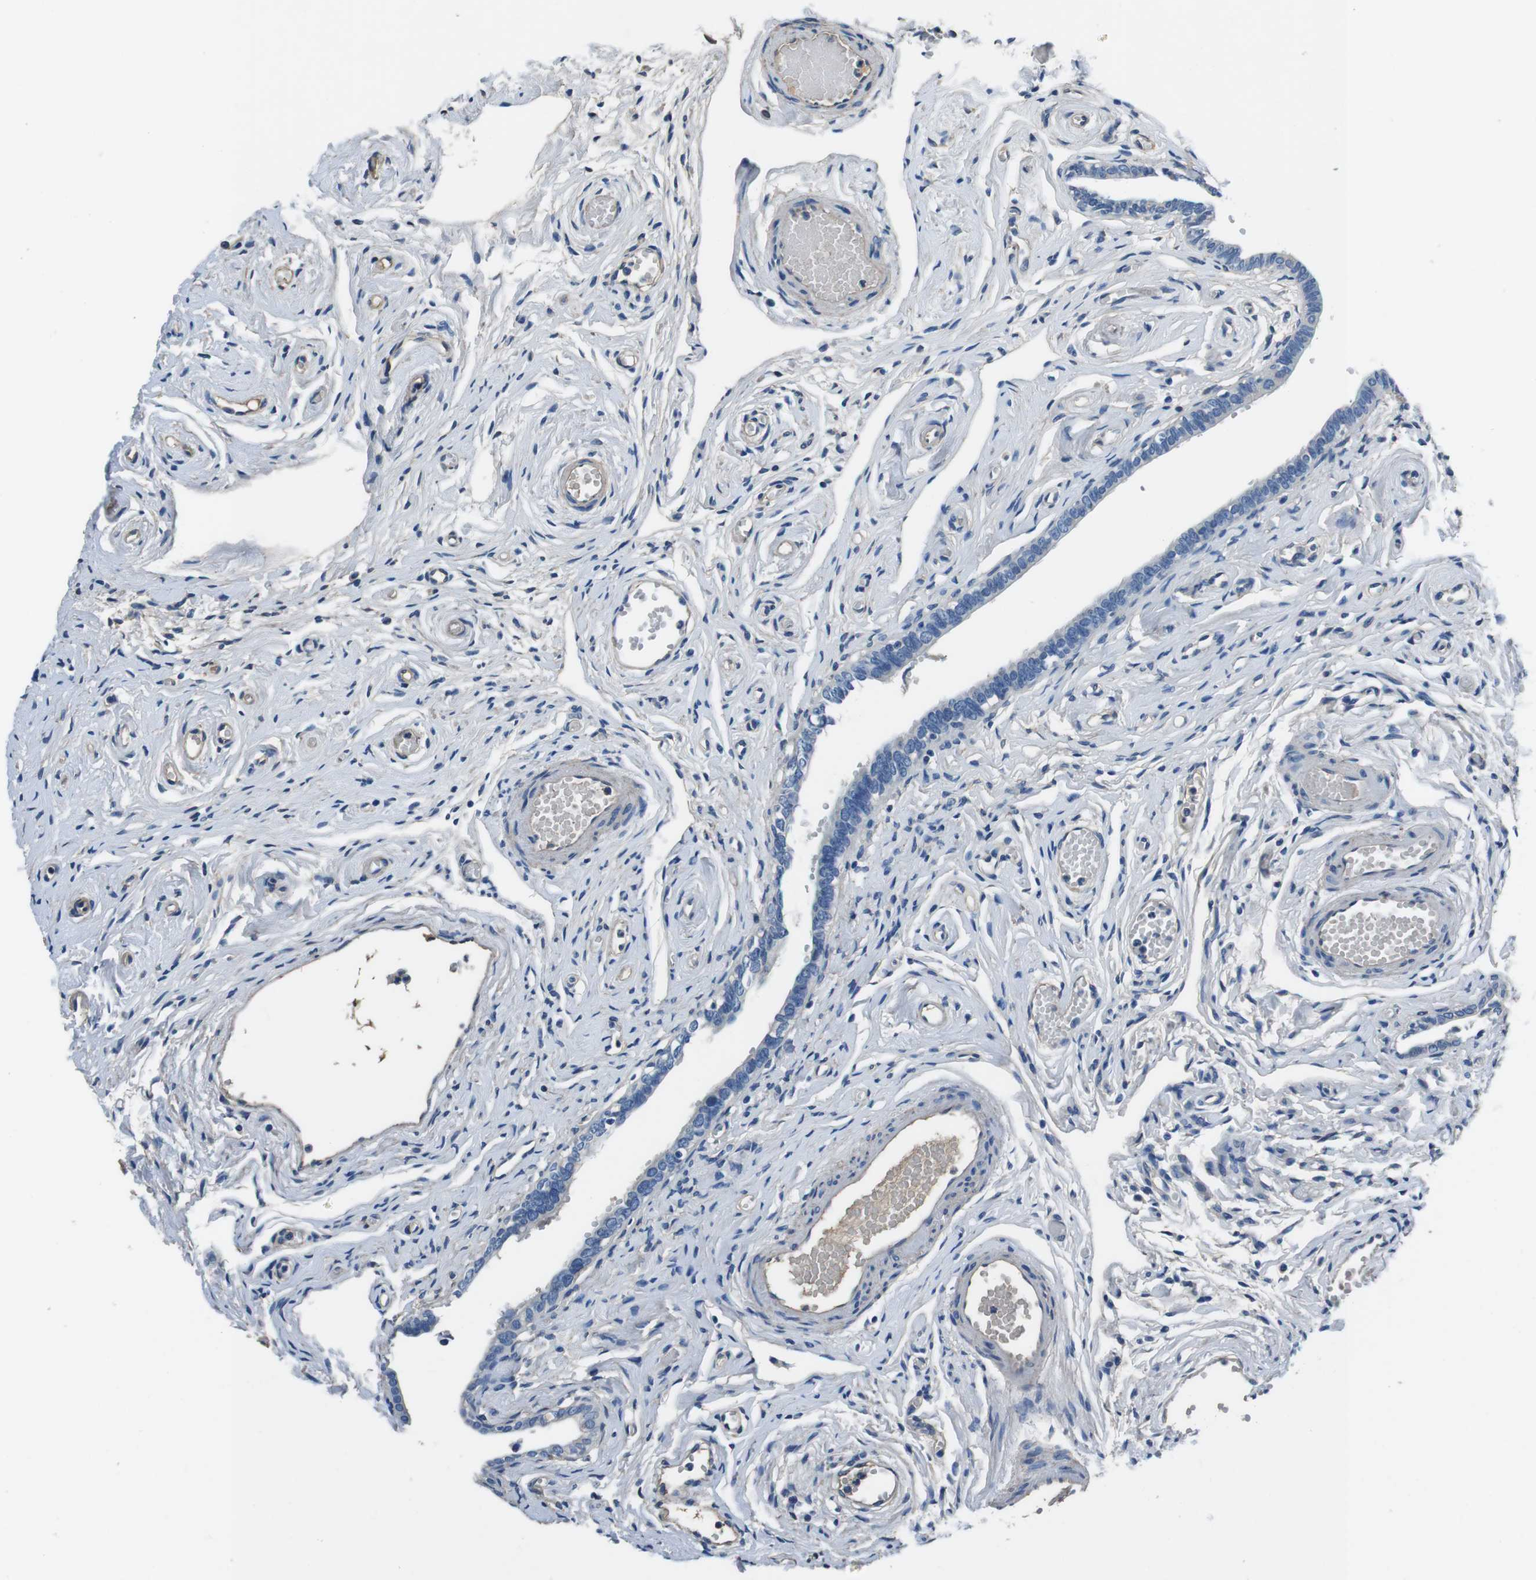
{"staining": {"intensity": "negative", "quantity": "none", "location": "none"}, "tissue": "fallopian tube", "cell_type": "Glandular cells", "image_type": "normal", "snomed": [{"axis": "morphology", "description": "Normal tissue, NOS"}, {"axis": "topography", "description": "Fallopian tube"}], "caption": "Histopathology image shows no protein positivity in glandular cells of unremarkable fallopian tube.", "gene": "CASQ1", "patient": {"sex": "female", "age": 71}}